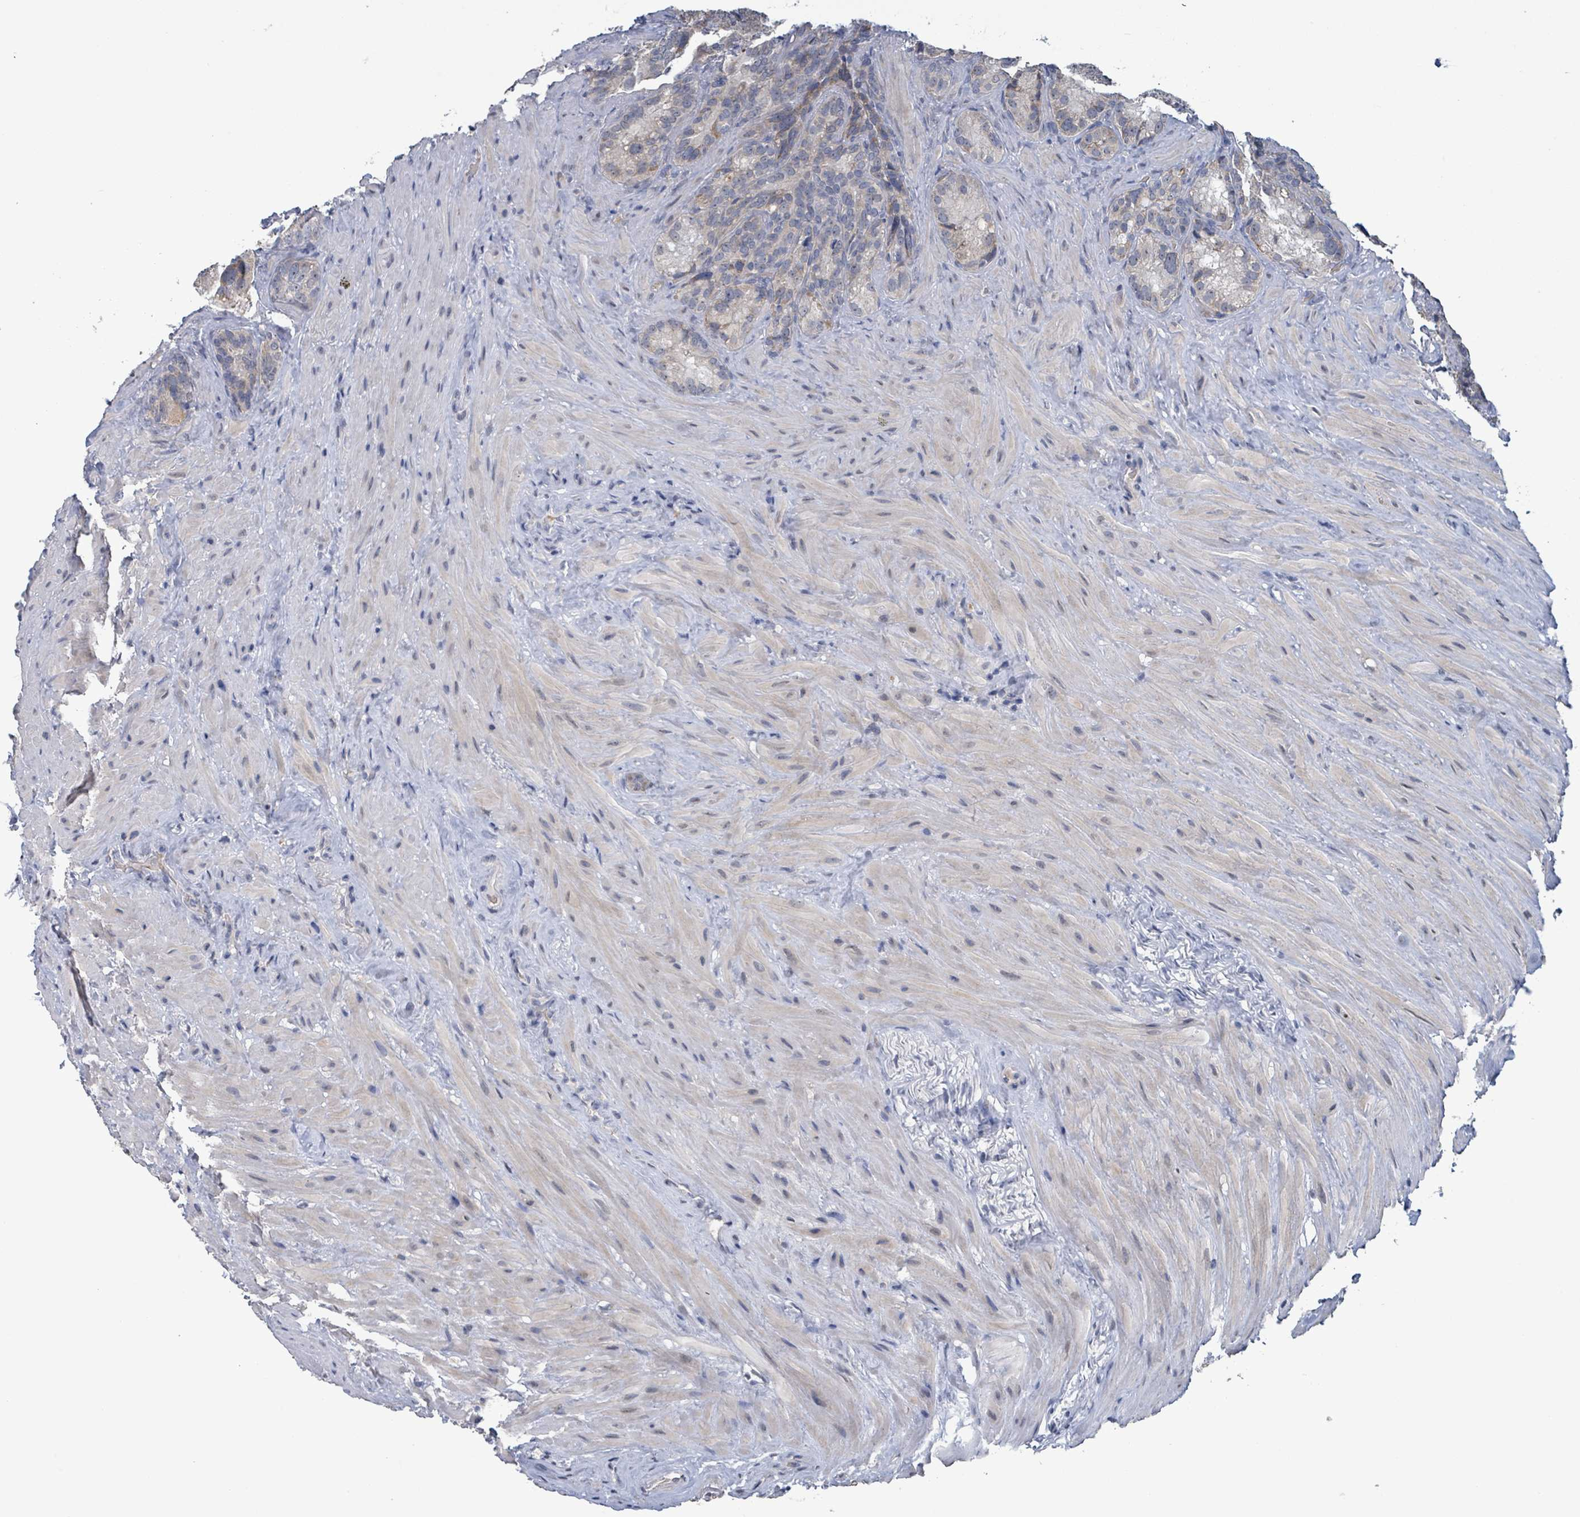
{"staining": {"intensity": "weak", "quantity": "<25%", "location": "cytoplasmic/membranous"}, "tissue": "seminal vesicle", "cell_type": "Glandular cells", "image_type": "normal", "snomed": [{"axis": "morphology", "description": "Normal tissue, NOS"}, {"axis": "topography", "description": "Seminal veicle"}], "caption": "Protein analysis of unremarkable seminal vesicle displays no significant positivity in glandular cells. The staining is performed using DAB brown chromogen with nuclei counter-stained in using hematoxylin.", "gene": "SEBOX", "patient": {"sex": "male", "age": 62}}